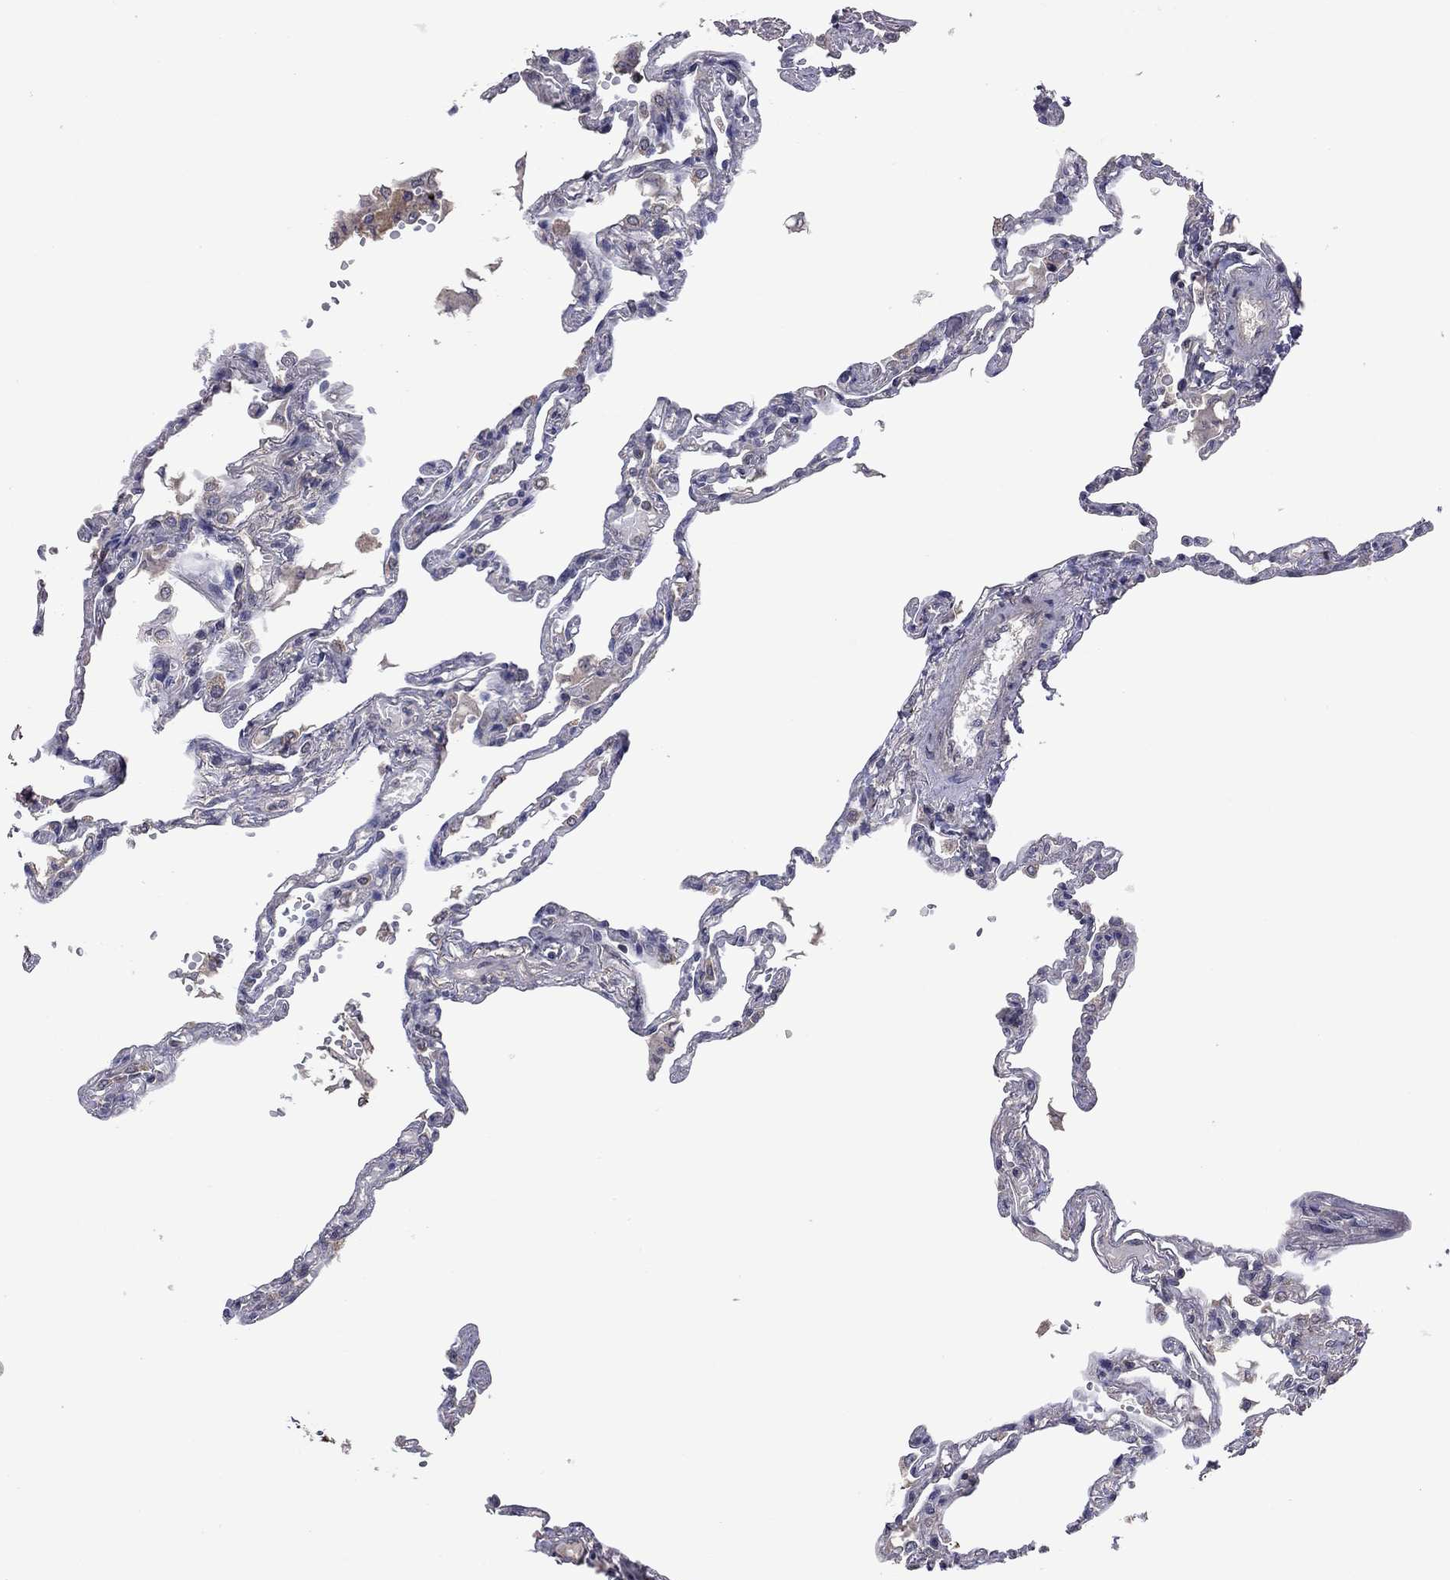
{"staining": {"intensity": "negative", "quantity": "none", "location": "none"}, "tissue": "lung", "cell_type": "Alveolar cells", "image_type": "normal", "snomed": [{"axis": "morphology", "description": "Normal tissue, NOS"}, {"axis": "topography", "description": "Lung"}], "caption": "High magnification brightfield microscopy of normal lung stained with DAB (brown) and counterstained with hematoxylin (blue): alveolar cells show no significant staining.", "gene": "TSNARE1", "patient": {"sex": "male", "age": 78}}